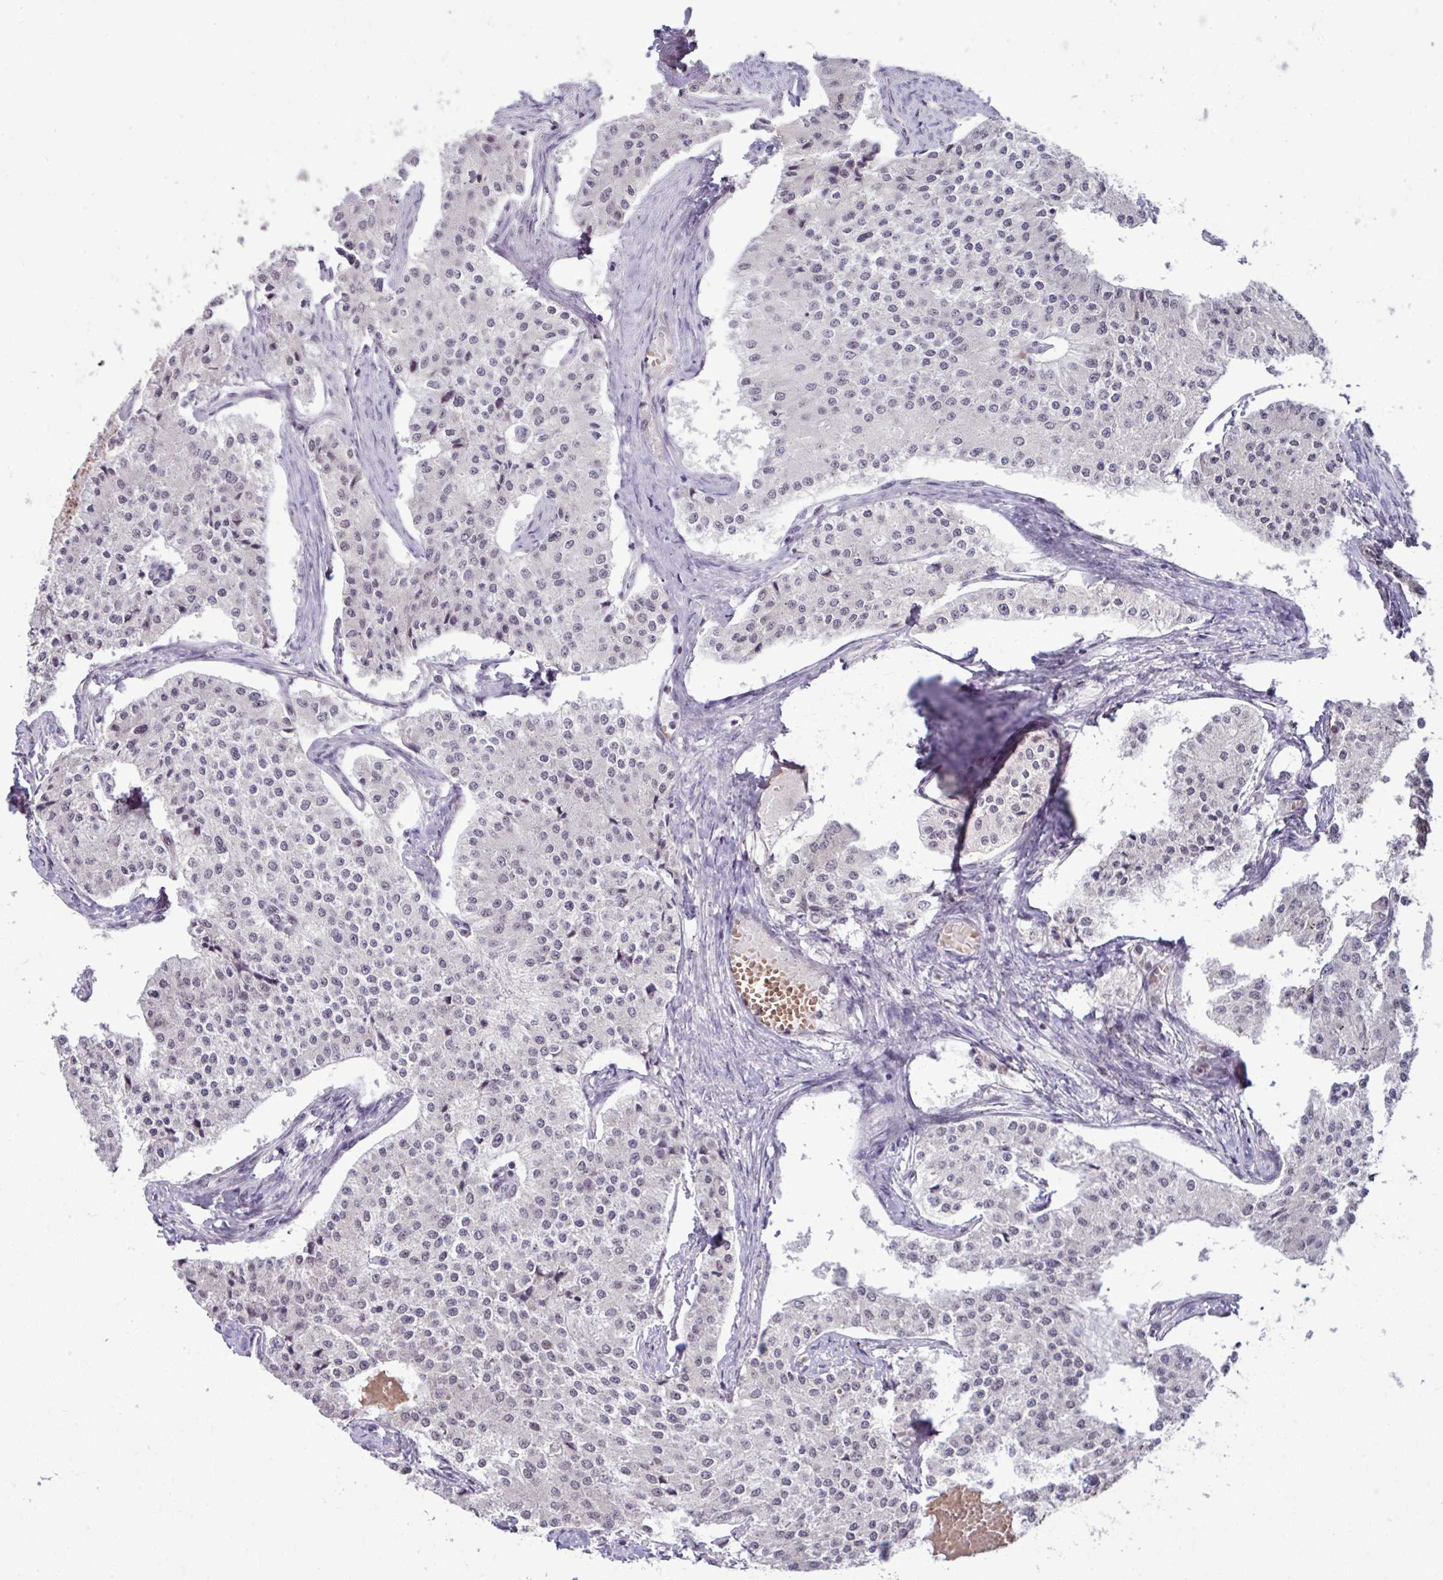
{"staining": {"intensity": "negative", "quantity": "none", "location": "none"}, "tissue": "carcinoid", "cell_type": "Tumor cells", "image_type": "cancer", "snomed": [{"axis": "morphology", "description": "Carcinoid, malignant, NOS"}, {"axis": "topography", "description": "Colon"}], "caption": "Immunohistochemical staining of human malignant carcinoid reveals no significant positivity in tumor cells.", "gene": "TDG", "patient": {"sex": "female", "age": 52}}